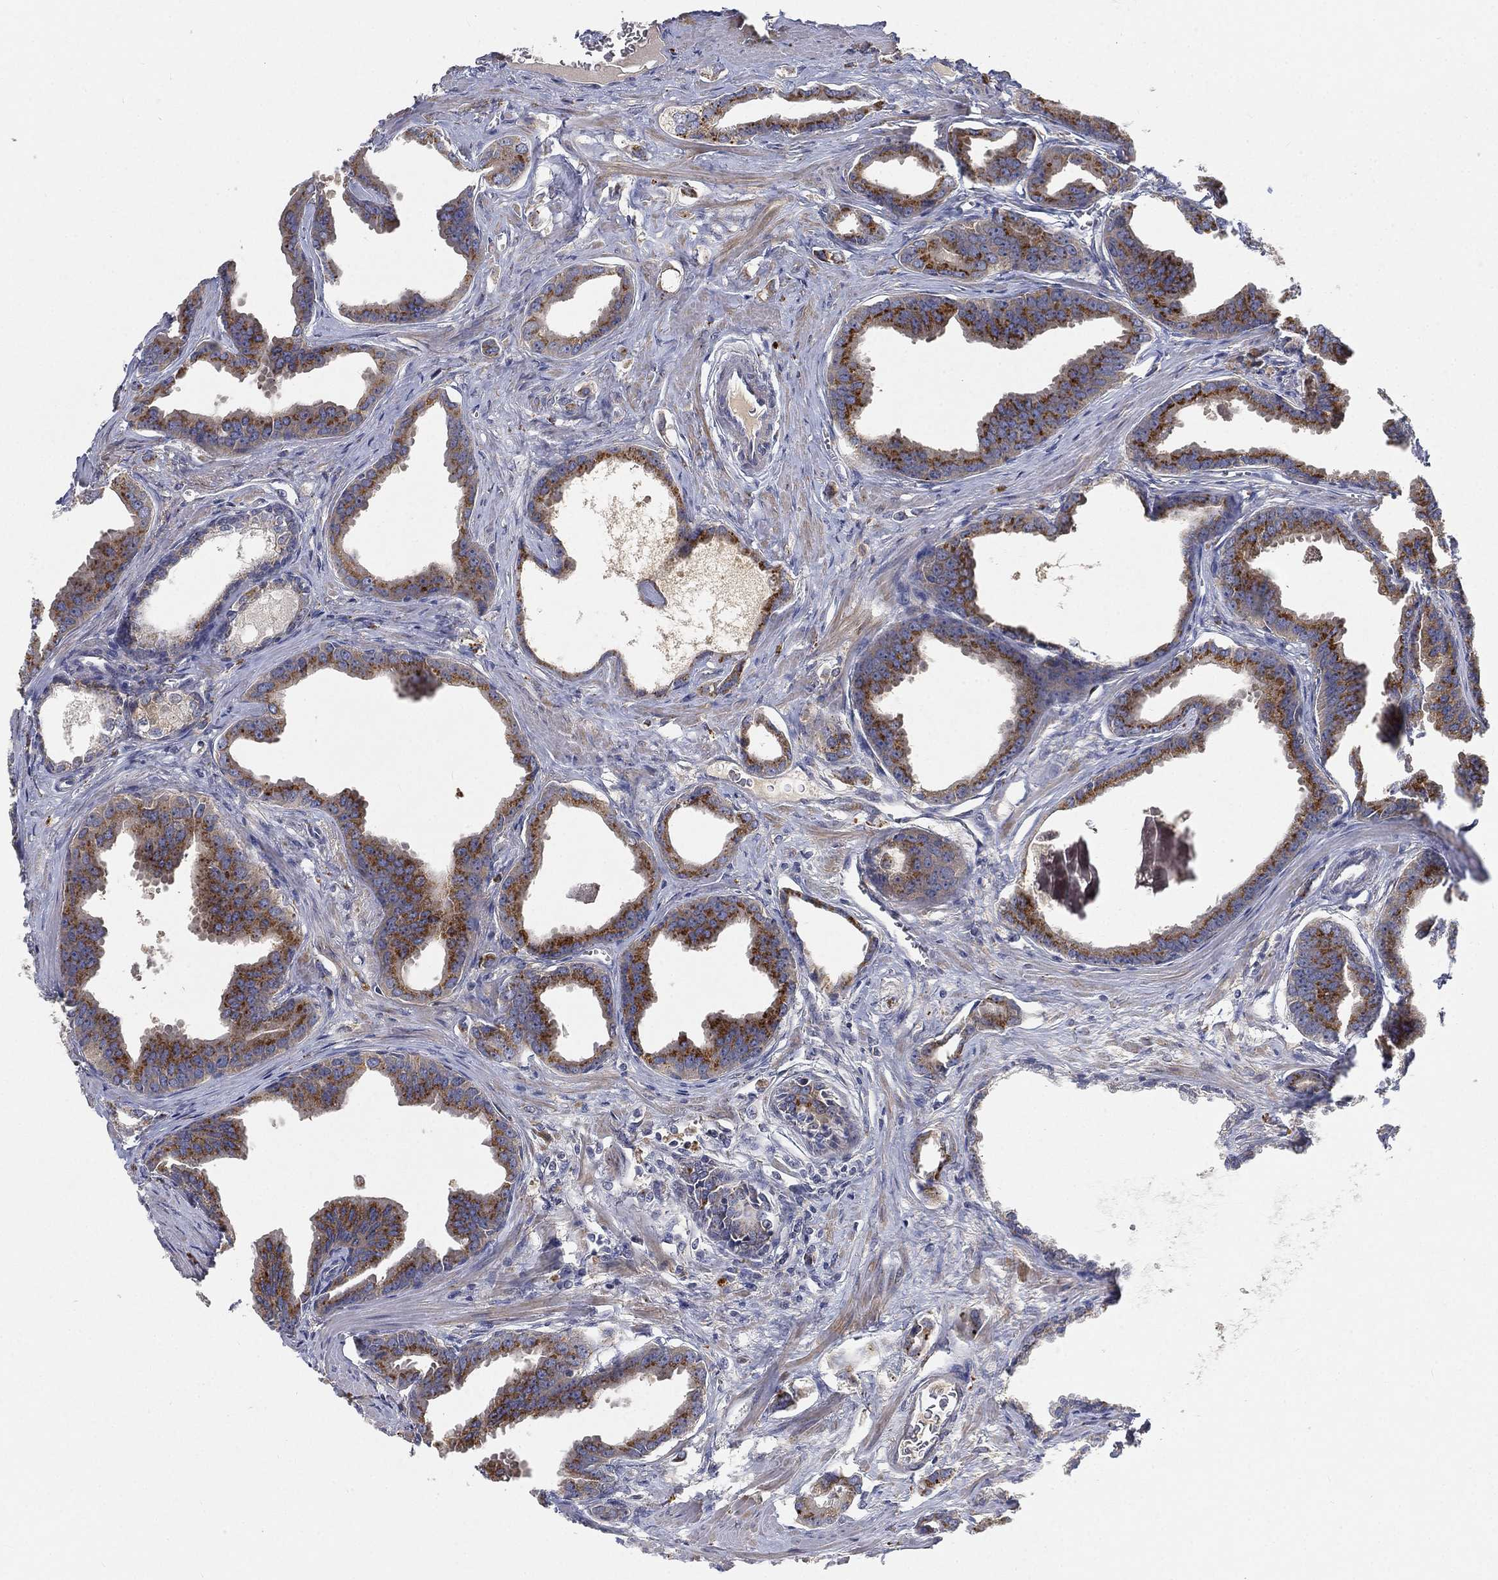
{"staining": {"intensity": "strong", "quantity": "25%-75%", "location": "cytoplasmic/membranous"}, "tissue": "prostate cancer", "cell_type": "Tumor cells", "image_type": "cancer", "snomed": [{"axis": "morphology", "description": "Adenocarcinoma, NOS"}, {"axis": "topography", "description": "Prostate"}], "caption": "There is high levels of strong cytoplasmic/membranous expression in tumor cells of prostate adenocarcinoma, as demonstrated by immunohistochemical staining (brown color).", "gene": "CTSL", "patient": {"sex": "male", "age": 66}}